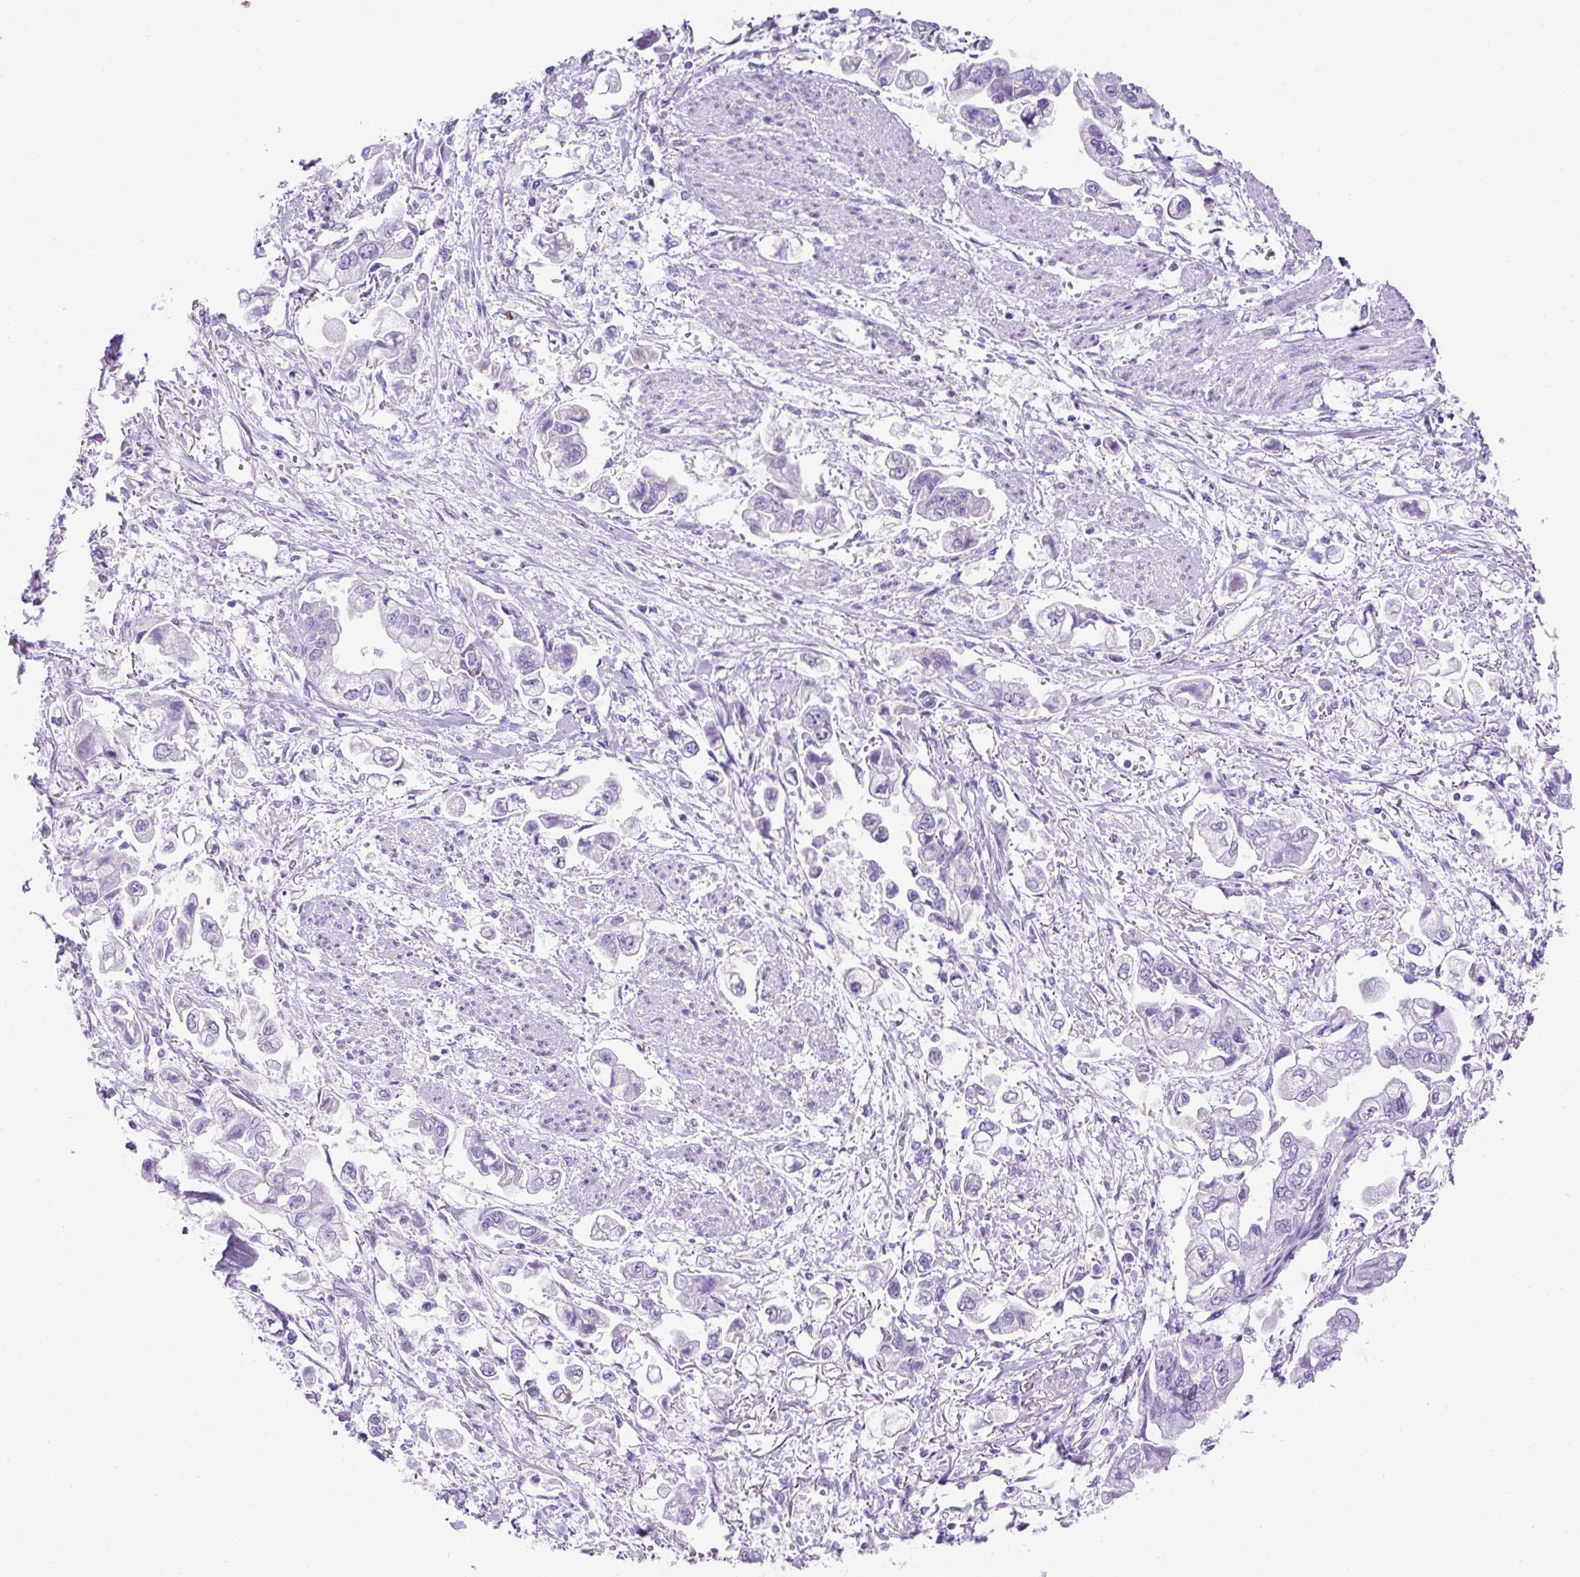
{"staining": {"intensity": "negative", "quantity": "none", "location": "none"}, "tissue": "stomach cancer", "cell_type": "Tumor cells", "image_type": "cancer", "snomed": [{"axis": "morphology", "description": "Adenocarcinoma, NOS"}, {"axis": "topography", "description": "Stomach"}], "caption": "Stomach cancer was stained to show a protein in brown. There is no significant expression in tumor cells.", "gene": "KRT12", "patient": {"sex": "male", "age": 62}}